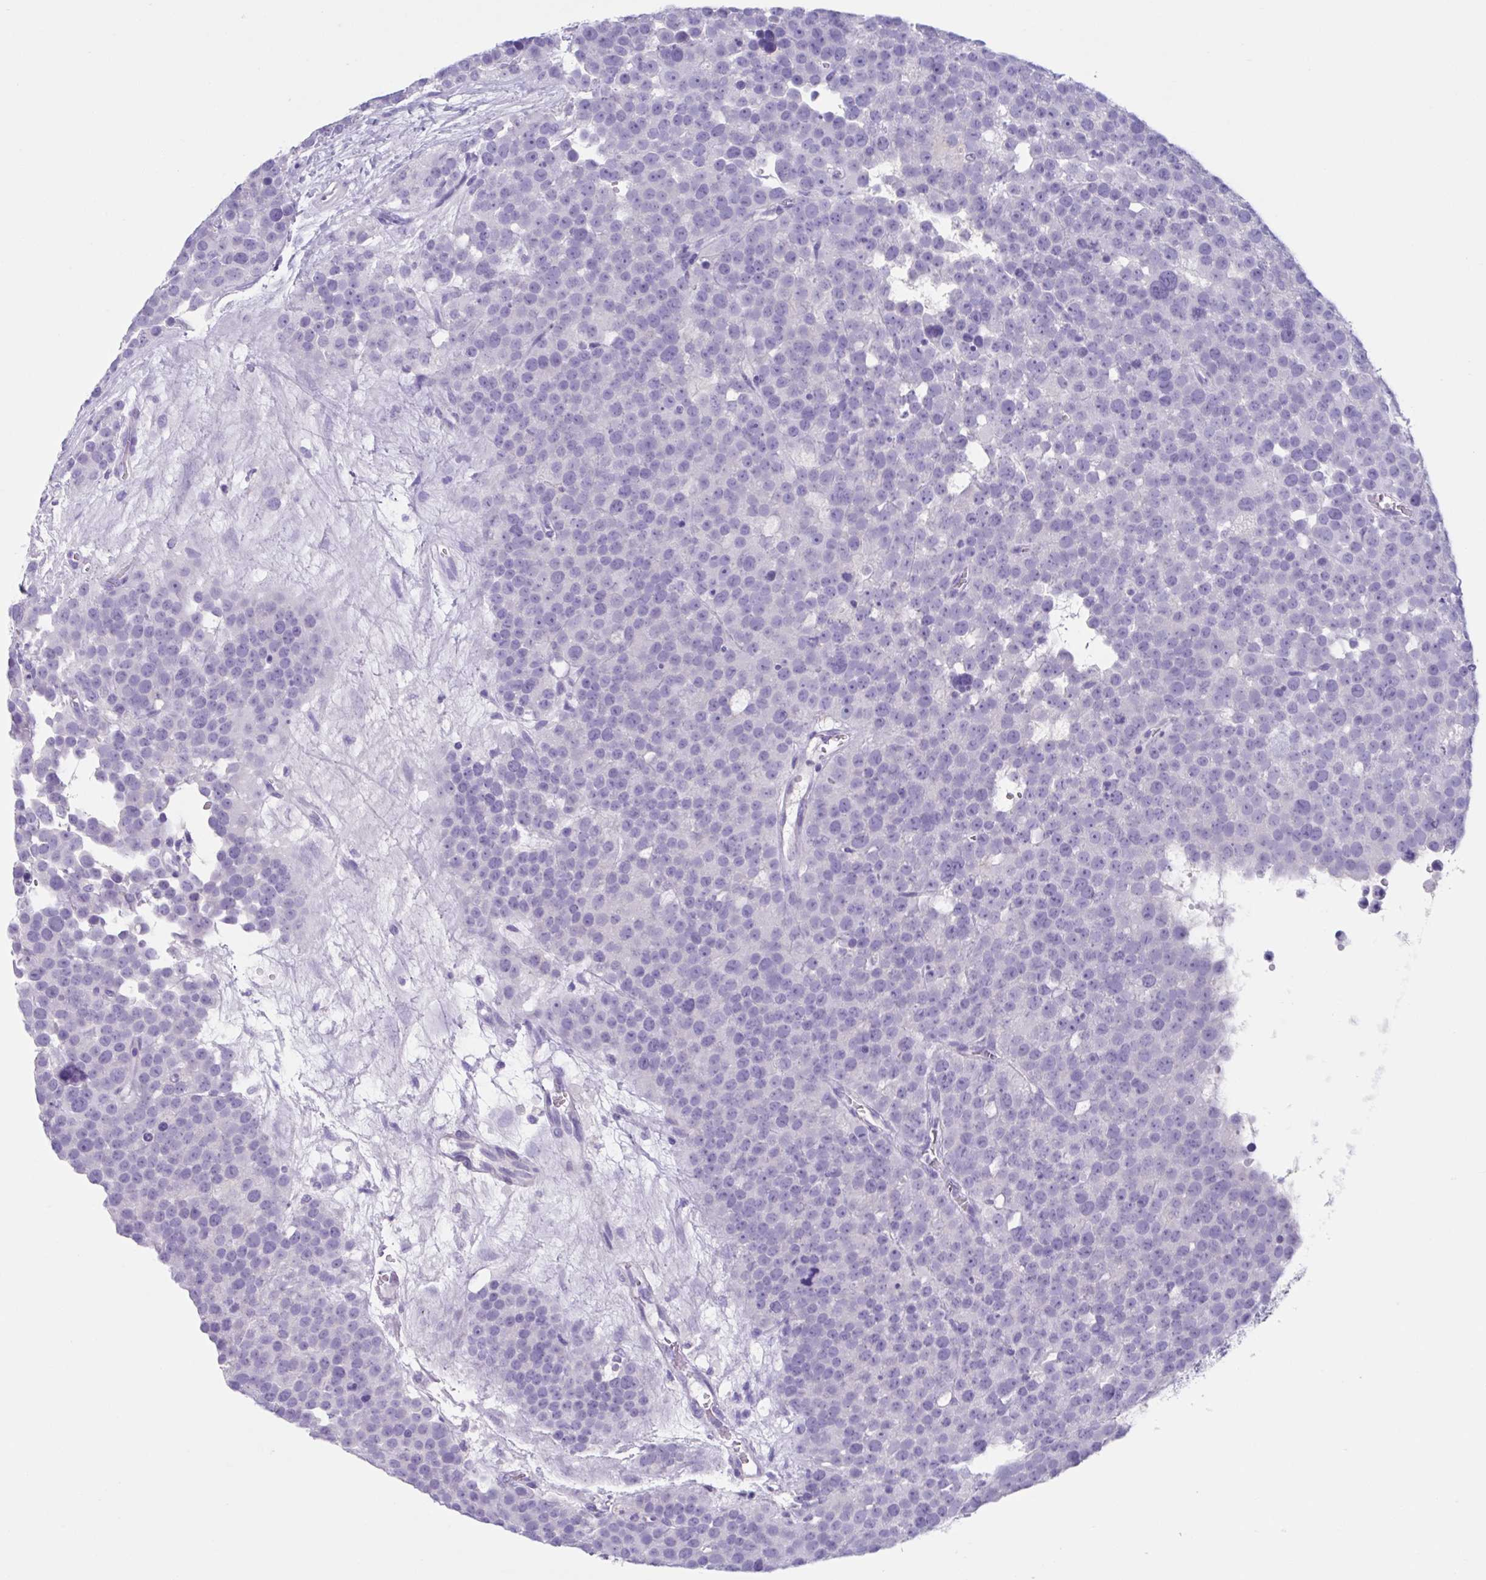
{"staining": {"intensity": "negative", "quantity": "none", "location": "none"}, "tissue": "testis cancer", "cell_type": "Tumor cells", "image_type": "cancer", "snomed": [{"axis": "morphology", "description": "Seminoma, NOS"}, {"axis": "topography", "description": "Testis"}], "caption": "This image is of testis cancer (seminoma) stained with immunohistochemistry to label a protein in brown with the nuclei are counter-stained blue. There is no positivity in tumor cells.", "gene": "USP35", "patient": {"sex": "male", "age": 71}}